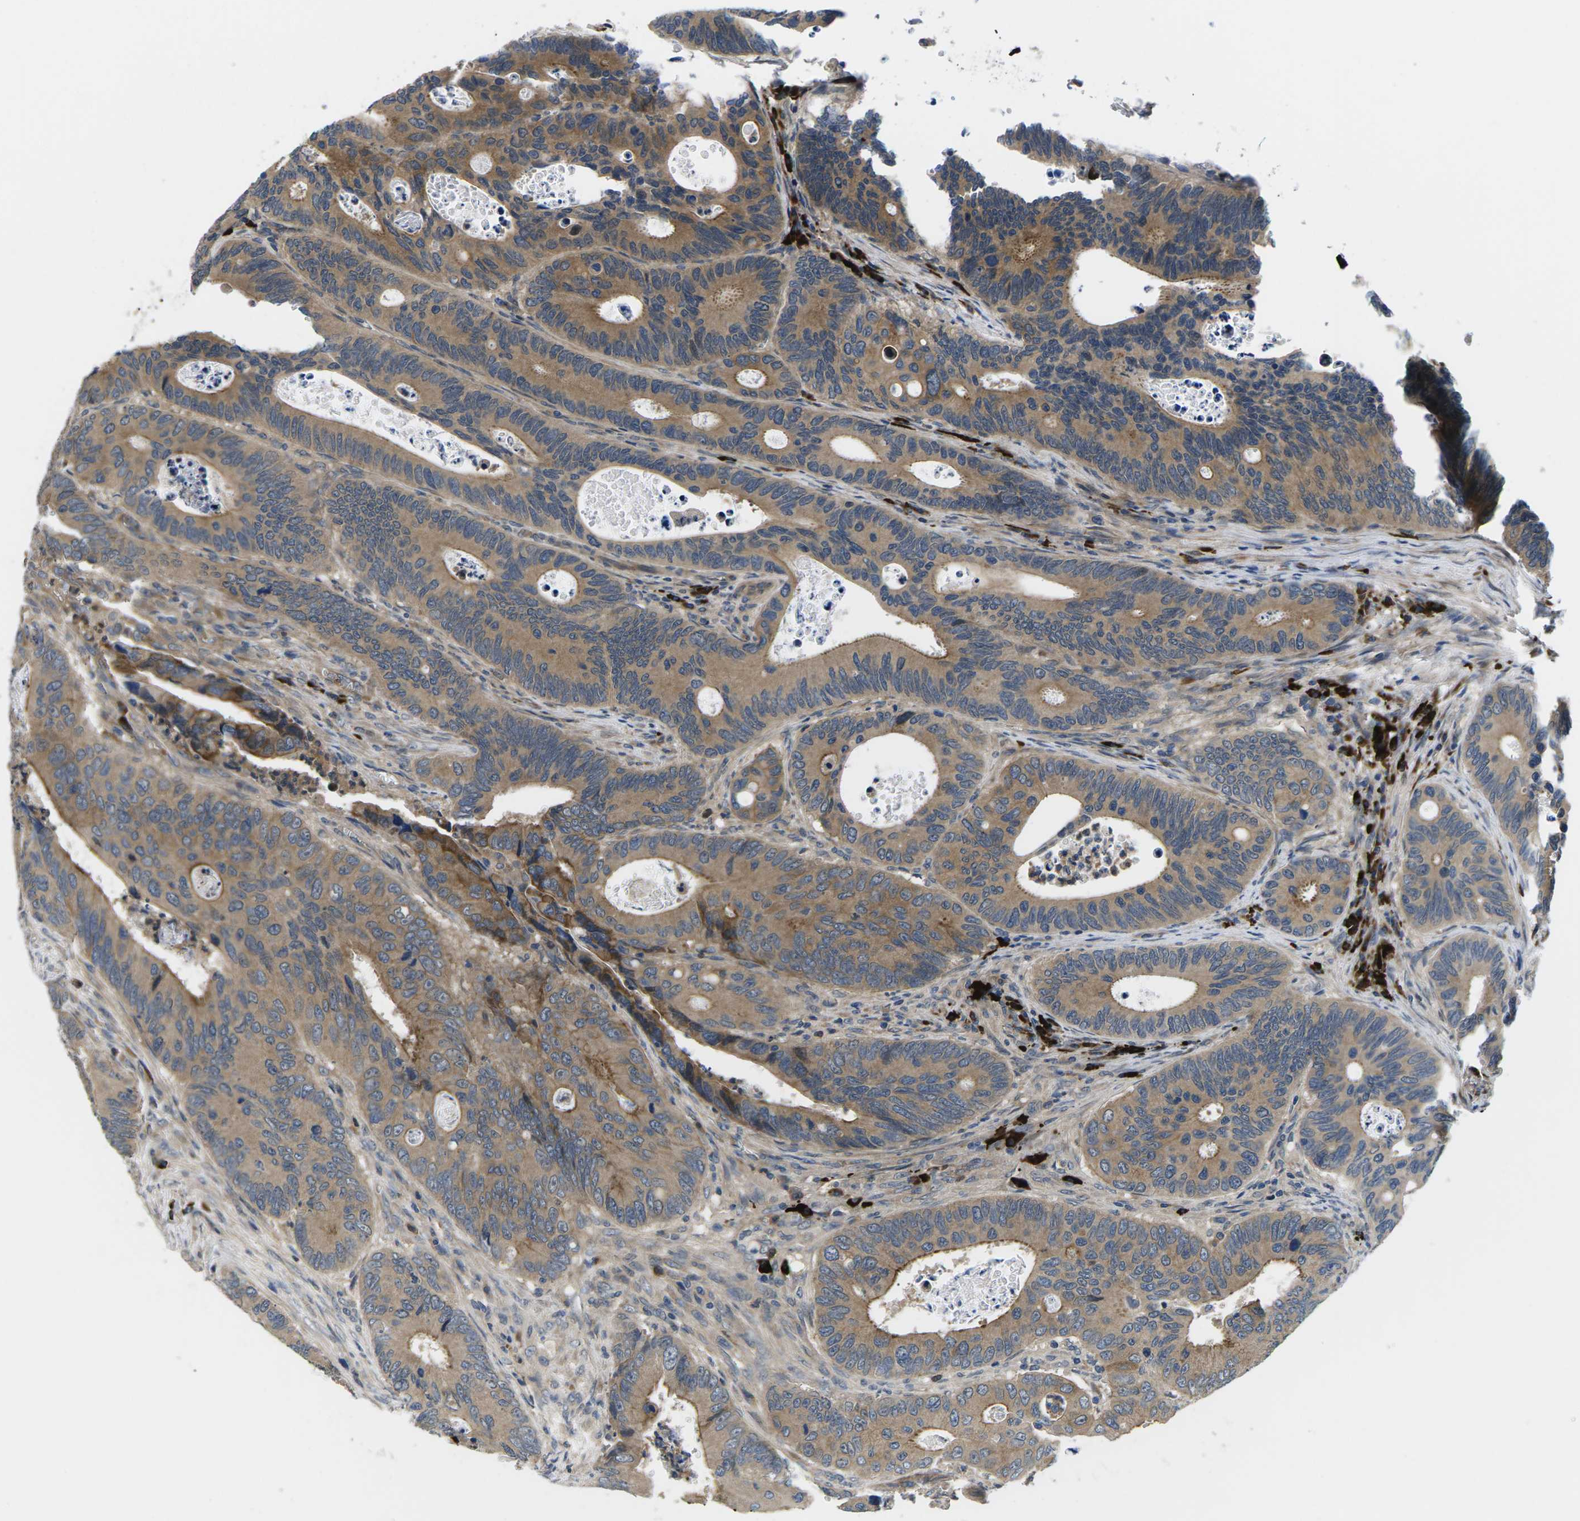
{"staining": {"intensity": "moderate", "quantity": ">75%", "location": "cytoplasmic/membranous"}, "tissue": "colorectal cancer", "cell_type": "Tumor cells", "image_type": "cancer", "snomed": [{"axis": "morphology", "description": "Inflammation, NOS"}, {"axis": "morphology", "description": "Adenocarcinoma, NOS"}, {"axis": "topography", "description": "Colon"}], "caption": "A medium amount of moderate cytoplasmic/membranous positivity is present in approximately >75% of tumor cells in colorectal cancer tissue. (DAB (3,3'-diaminobenzidine) IHC with brightfield microscopy, high magnification).", "gene": "PLCE1", "patient": {"sex": "male", "age": 72}}